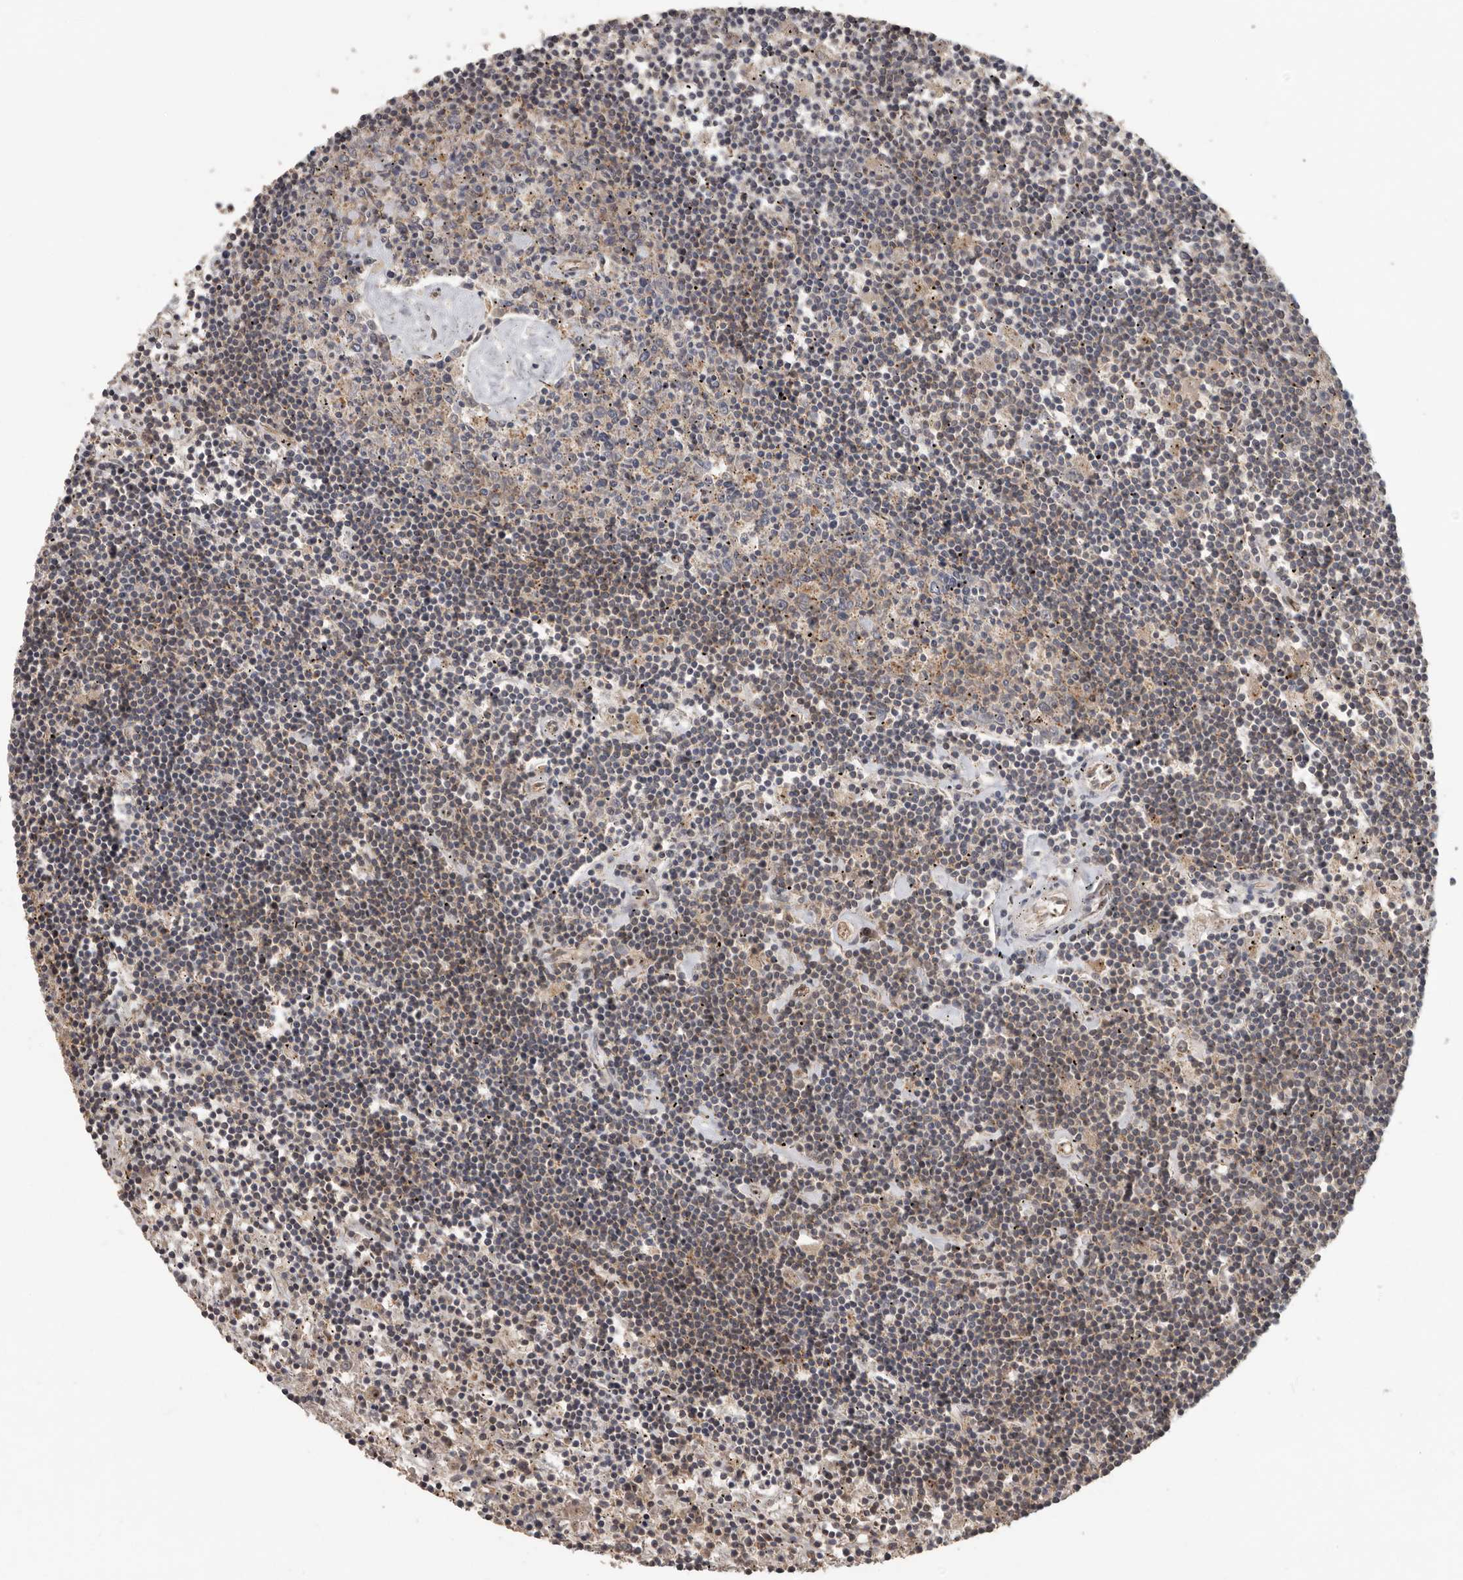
{"staining": {"intensity": "weak", "quantity": "25%-75%", "location": "cytoplasmic/membranous"}, "tissue": "lymphoma", "cell_type": "Tumor cells", "image_type": "cancer", "snomed": [{"axis": "morphology", "description": "Malignant lymphoma, non-Hodgkin's type, Low grade"}, {"axis": "topography", "description": "Spleen"}], "caption": "Immunohistochemistry (IHC) image of neoplastic tissue: lymphoma stained using immunohistochemistry (IHC) exhibits low levels of weak protein expression localized specifically in the cytoplasmic/membranous of tumor cells, appearing as a cytoplasmic/membranous brown color.", "gene": "CEP350", "patient": {"sex": "male", "age": 76}}